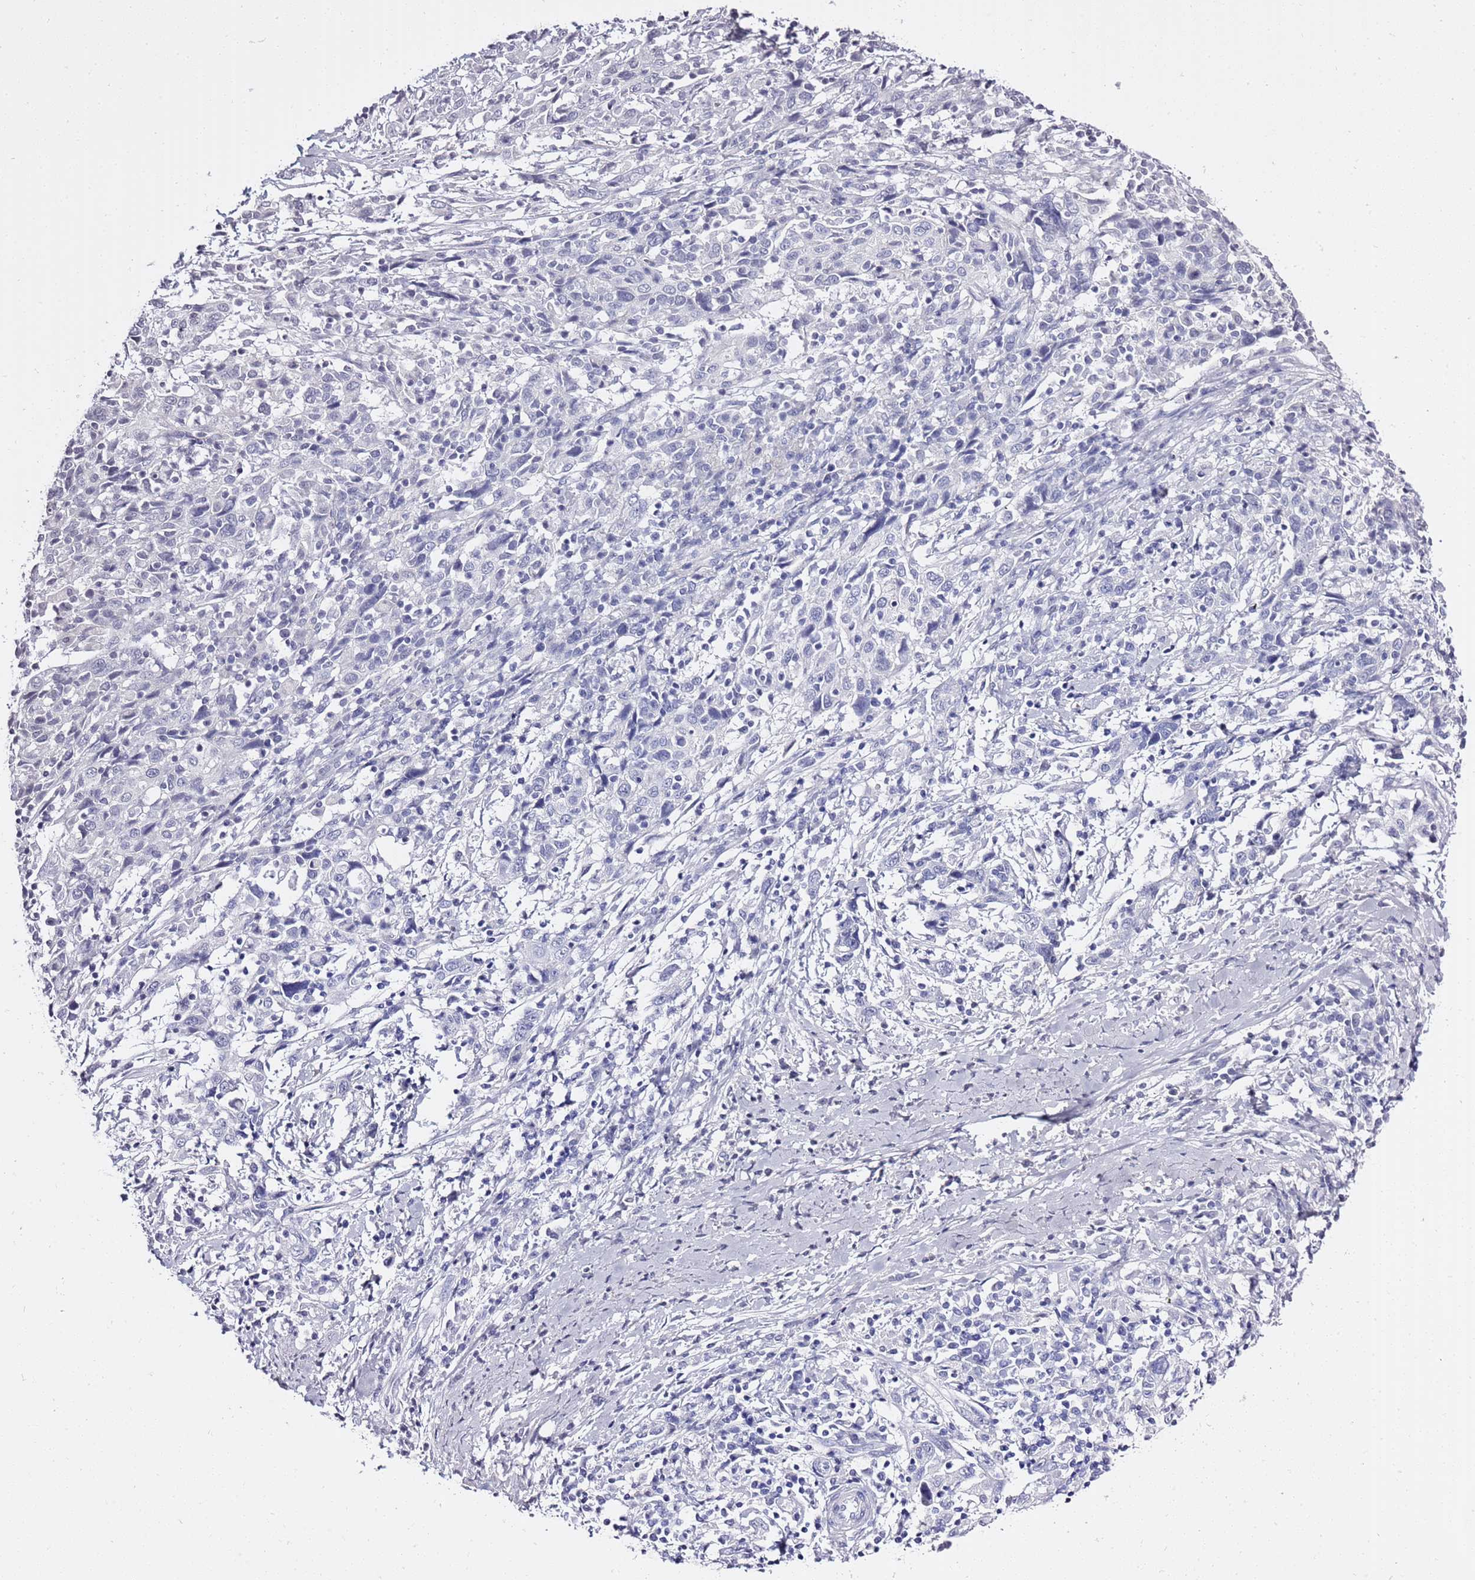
{"staining": {"intensity": "negative", "quantity": "none", "location": "none"}, "tissue": "cervical cancer", "cell_type": "Tumor cells", "image_type": "cancer", "snomed": [{"axis": "morphology", "description": "Squamous cell carcinoma, NOS"}, {"axis": "topography", "description": "Cervix"}], "caption": "Tumor cells are negative for brown protein staining in cervical squamous cell carcinoma. The staining is performed using DAB (3,3'-diaminobenzidine) brown chromogen with nuclei counter-stained in using hematoxylin.", "gene": "LIPF", "patient": {"sex": "female", "age": 46}}